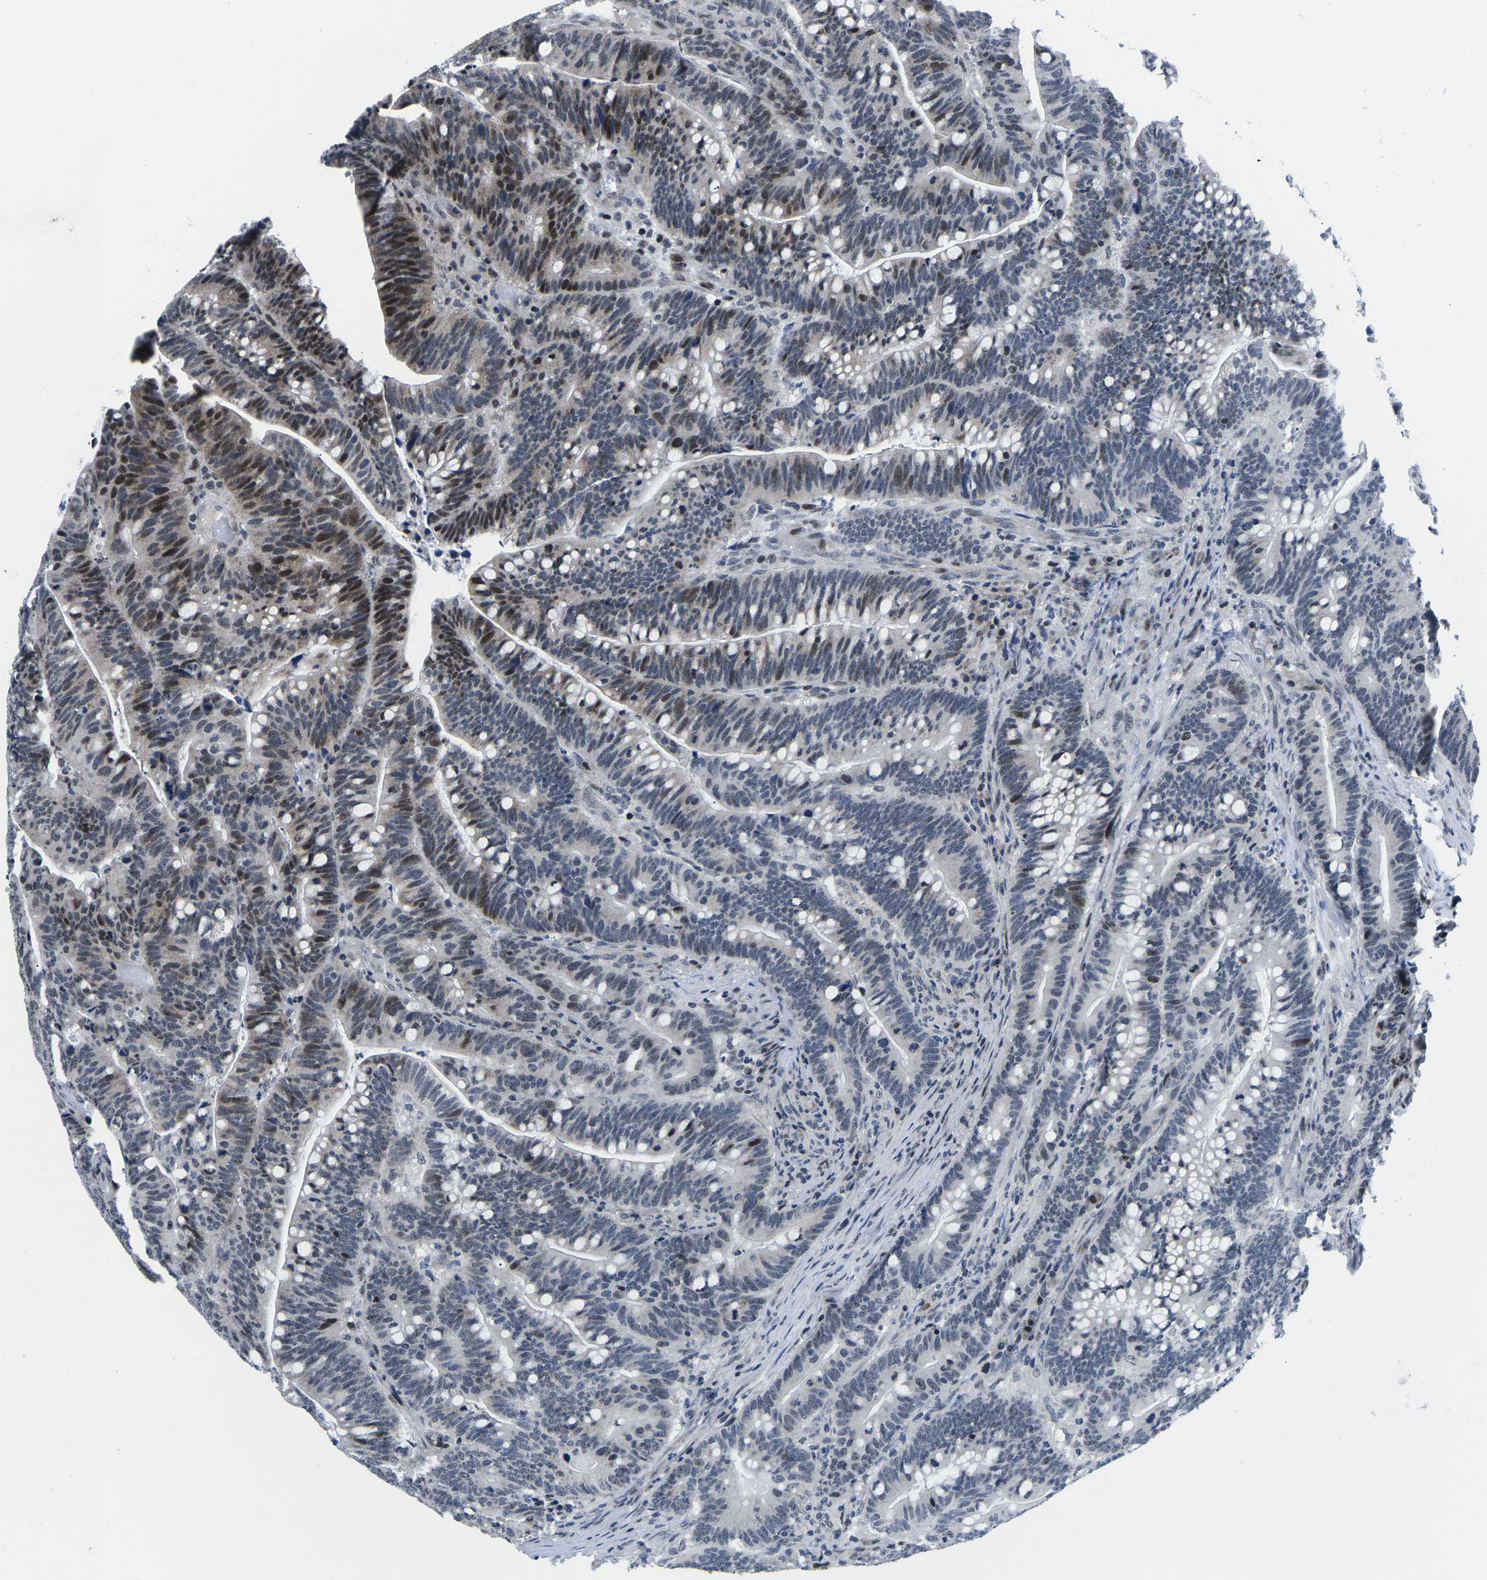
{"staining": {"intensity": "strong", "quantity": "<25%", "location": "nuclear"}, "tissue": "colorectal cancer", "cell_type": "Tumor cells", "image_type": "cancer", "snomed": [{"axis": "morphology", "description": "Normal tissue, NOS"}, {"axis": "morphology", "description": "Adenocarcinoma, NOS"}, {"axis": "topography", "description": "Colon"}], "caption": "Adenocarcinoma (colorectal) tissue demonstrates strong nuclear positivity in approximately <25% of tumor cells", "gene": "CDC73", "patient": {"sex": "female", "age": 66}}